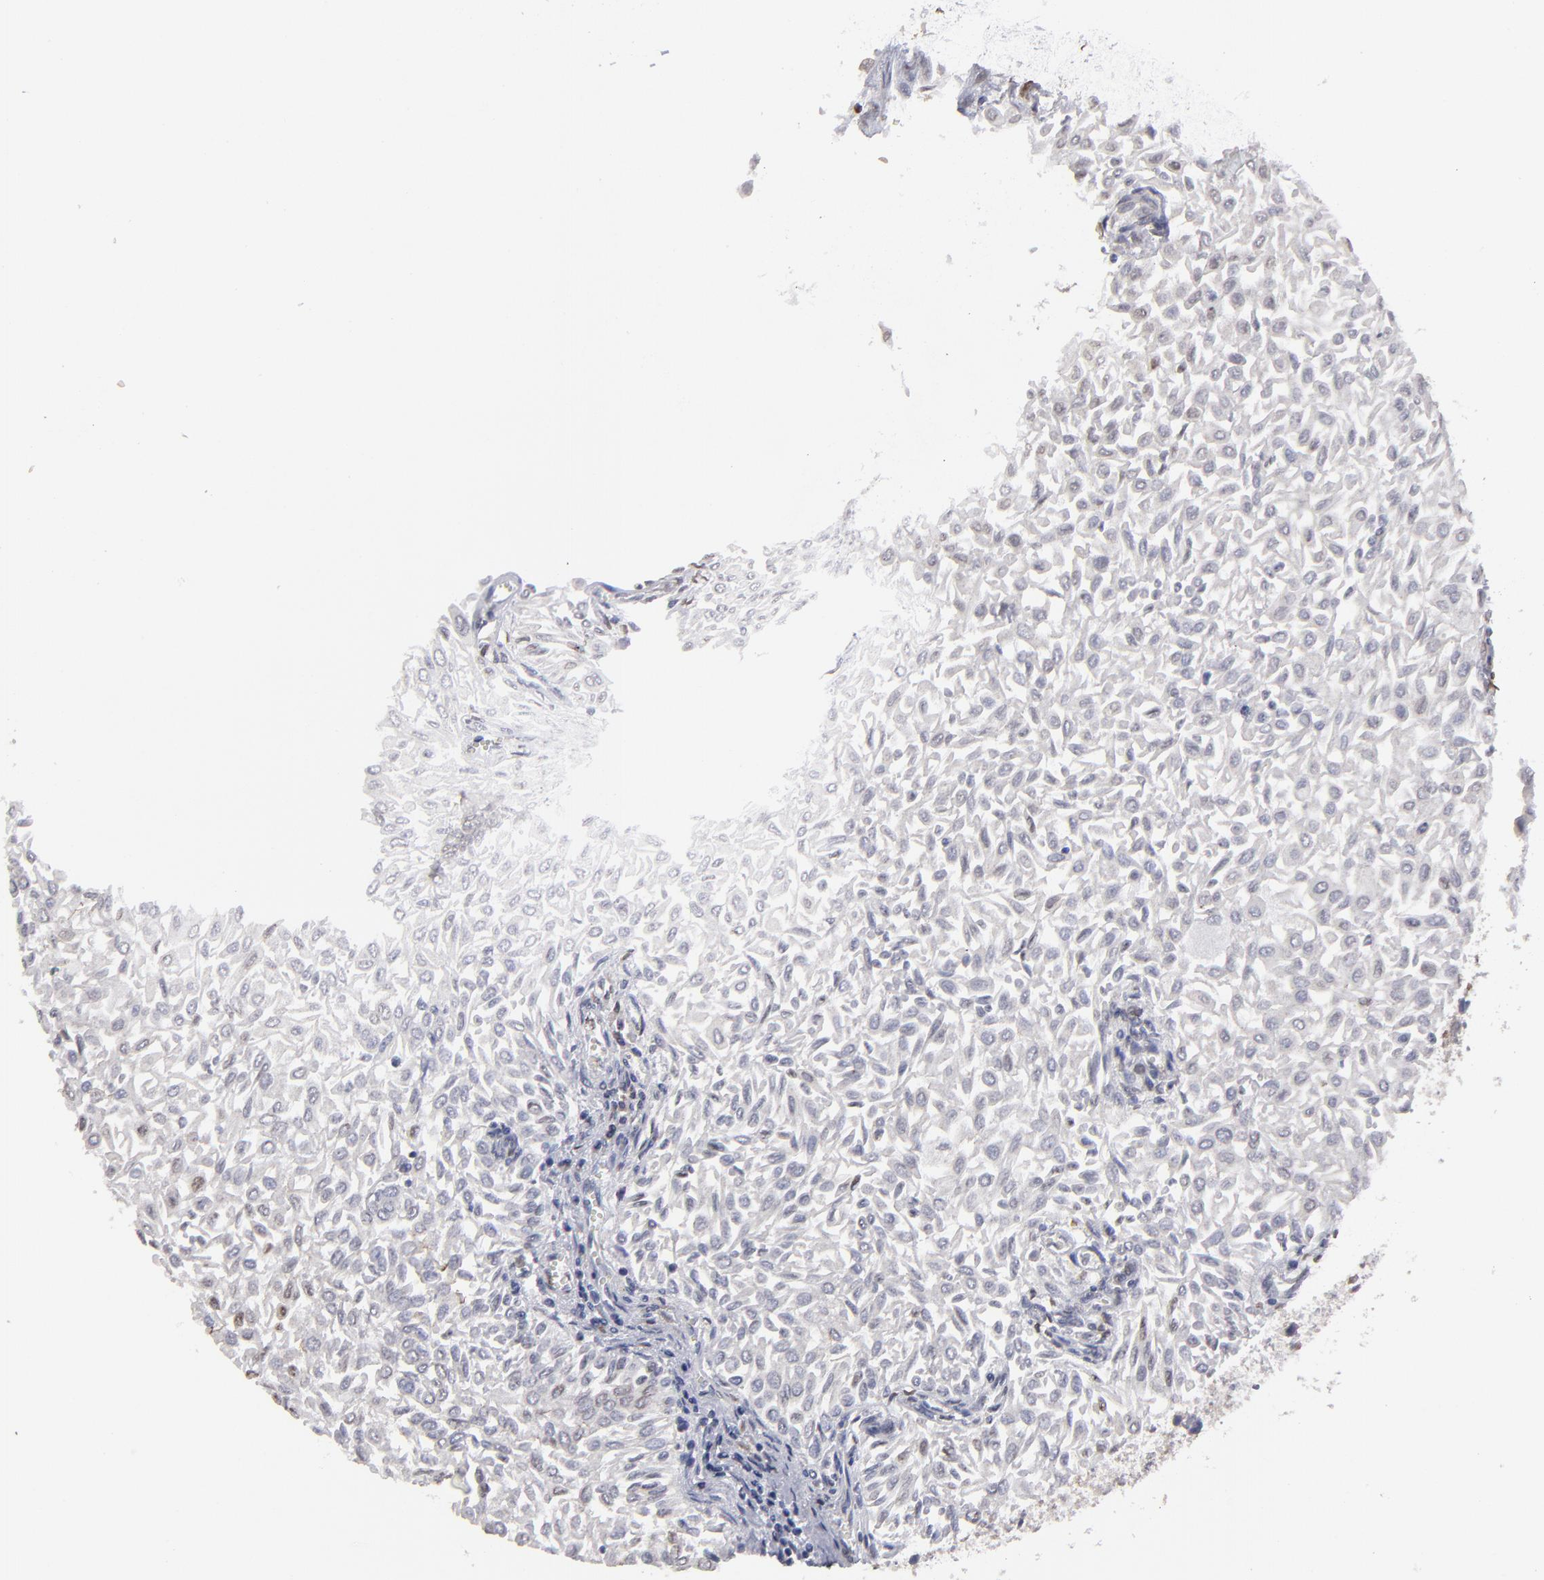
{"staining": {"intensity": "moderate", "quantity": "<25%", "location": "nuclear"}, "tissue": "urothelial cancer", "cell_type": "Tumor cells", "image_type": "cancer", "snomed": [{"axis": "morphology", "description": "Urothelial carcinoma, Low grade"}, {"axis": "topography", "description": "Urinary bladder"}], "caption": "Immunohistochemistry histopathology image of neoplastic tissue: human urothelial cancer stained using immunohistochemistry (IHC) displays low levels of moderate protein expression localized specifically in the nuclear of tumor cells, appearing as a nuclear brown color.", "gene": "CEP97", "patient": {"sex": "male", "age": 64}}